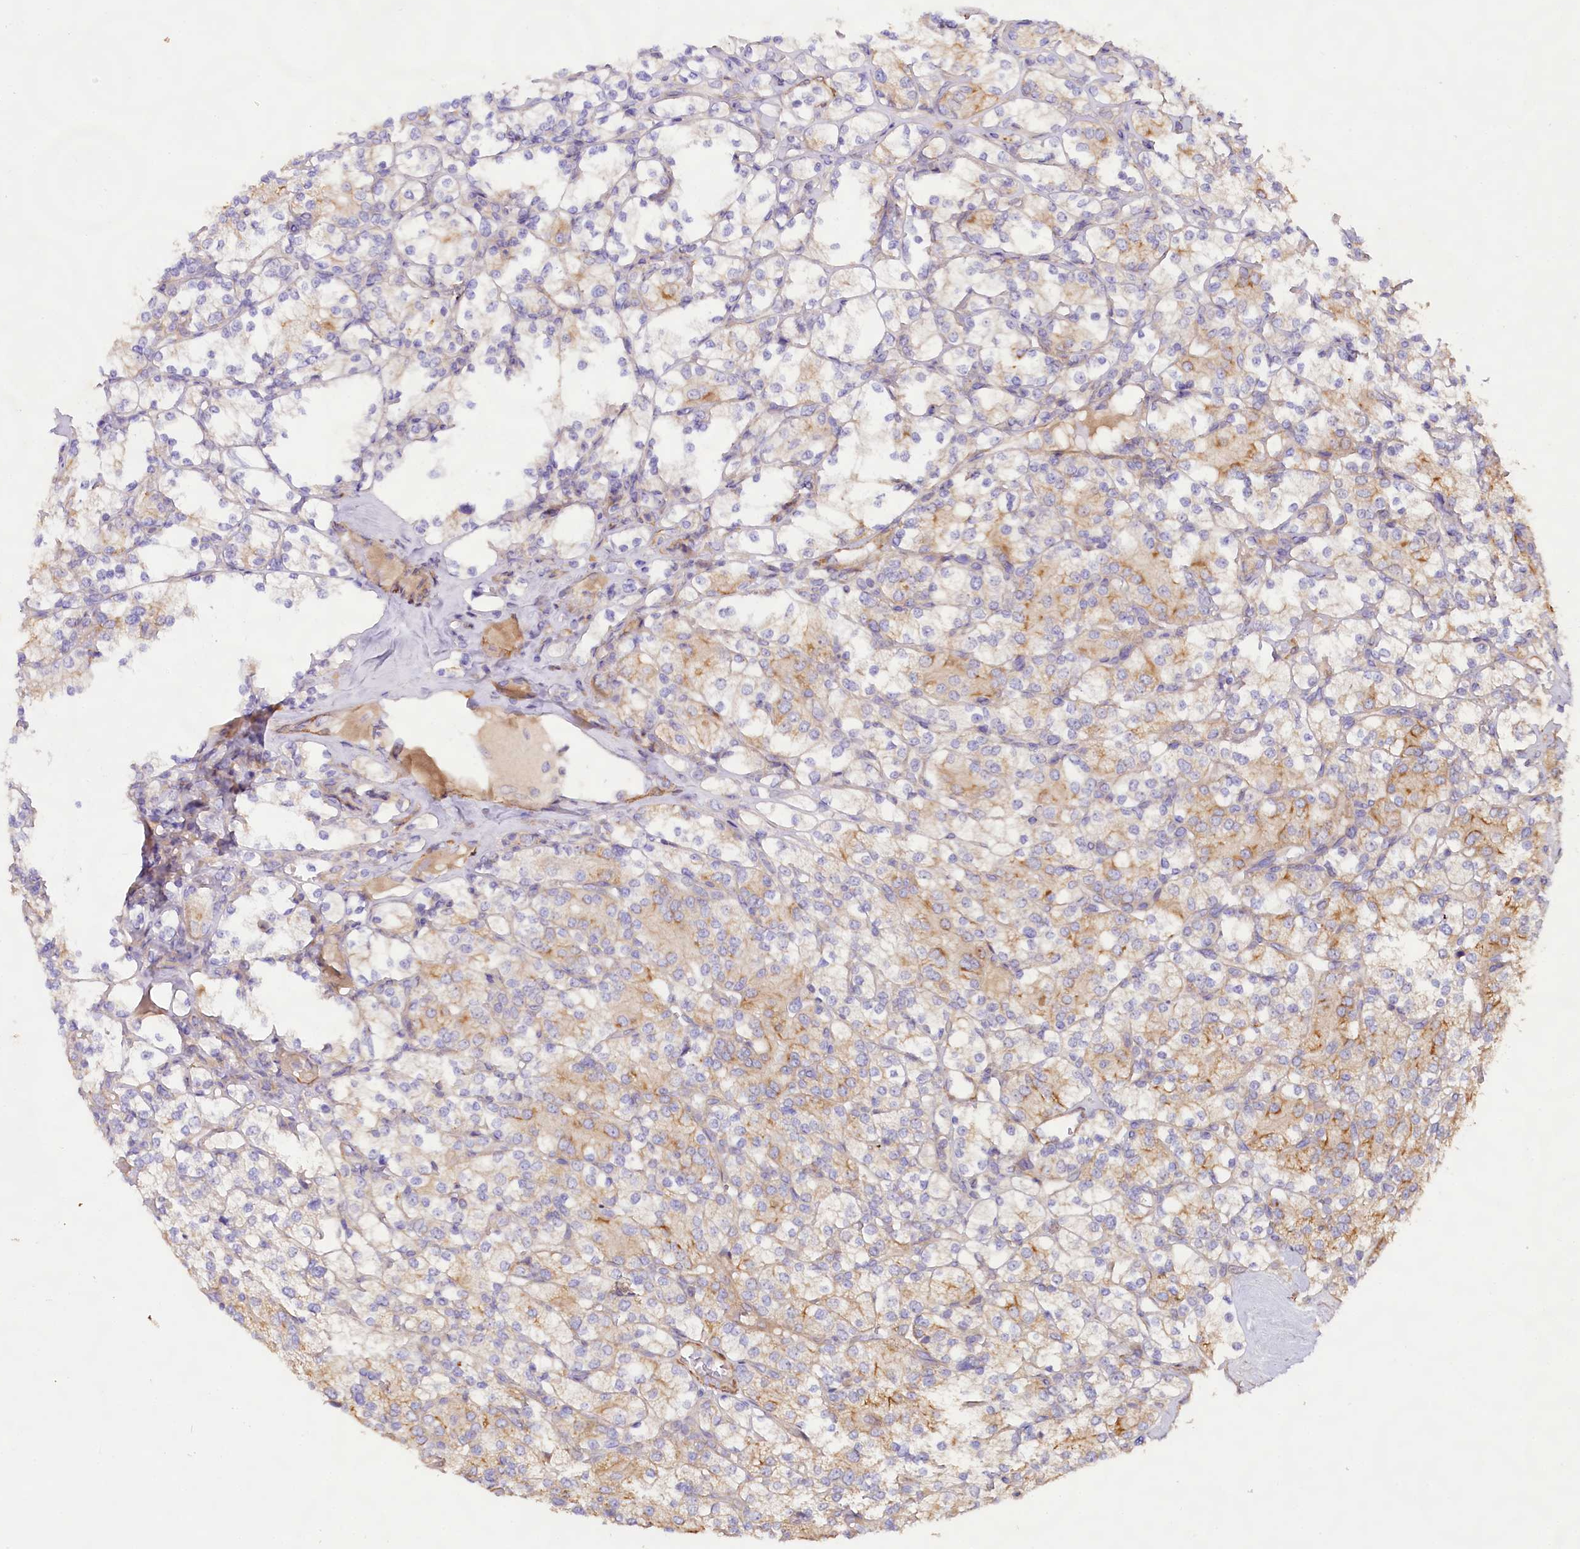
{"staining": {"intensity": "moderate", "quantity": "25%-75%", "location": "cytoplasmic/membranous"}, "tissue": "renal cancer", "cell_type": "Tumor cells", "image_type": "cancer", "snomed": [{"axis": "morphology", "description": "Adenocarcinoma, NOS"}, {"axis": "topography", "description": "Kidney"}], "caption": "IHC photomicrograph of renal cancer stained for a protein (brown), which exhibits medium levels of moderate cytoplasmic/membranous positivity in approximately 25%-75% of tumor cells.", "gene": "VPS11", "patient": {"sex": "male", "age": 77}}